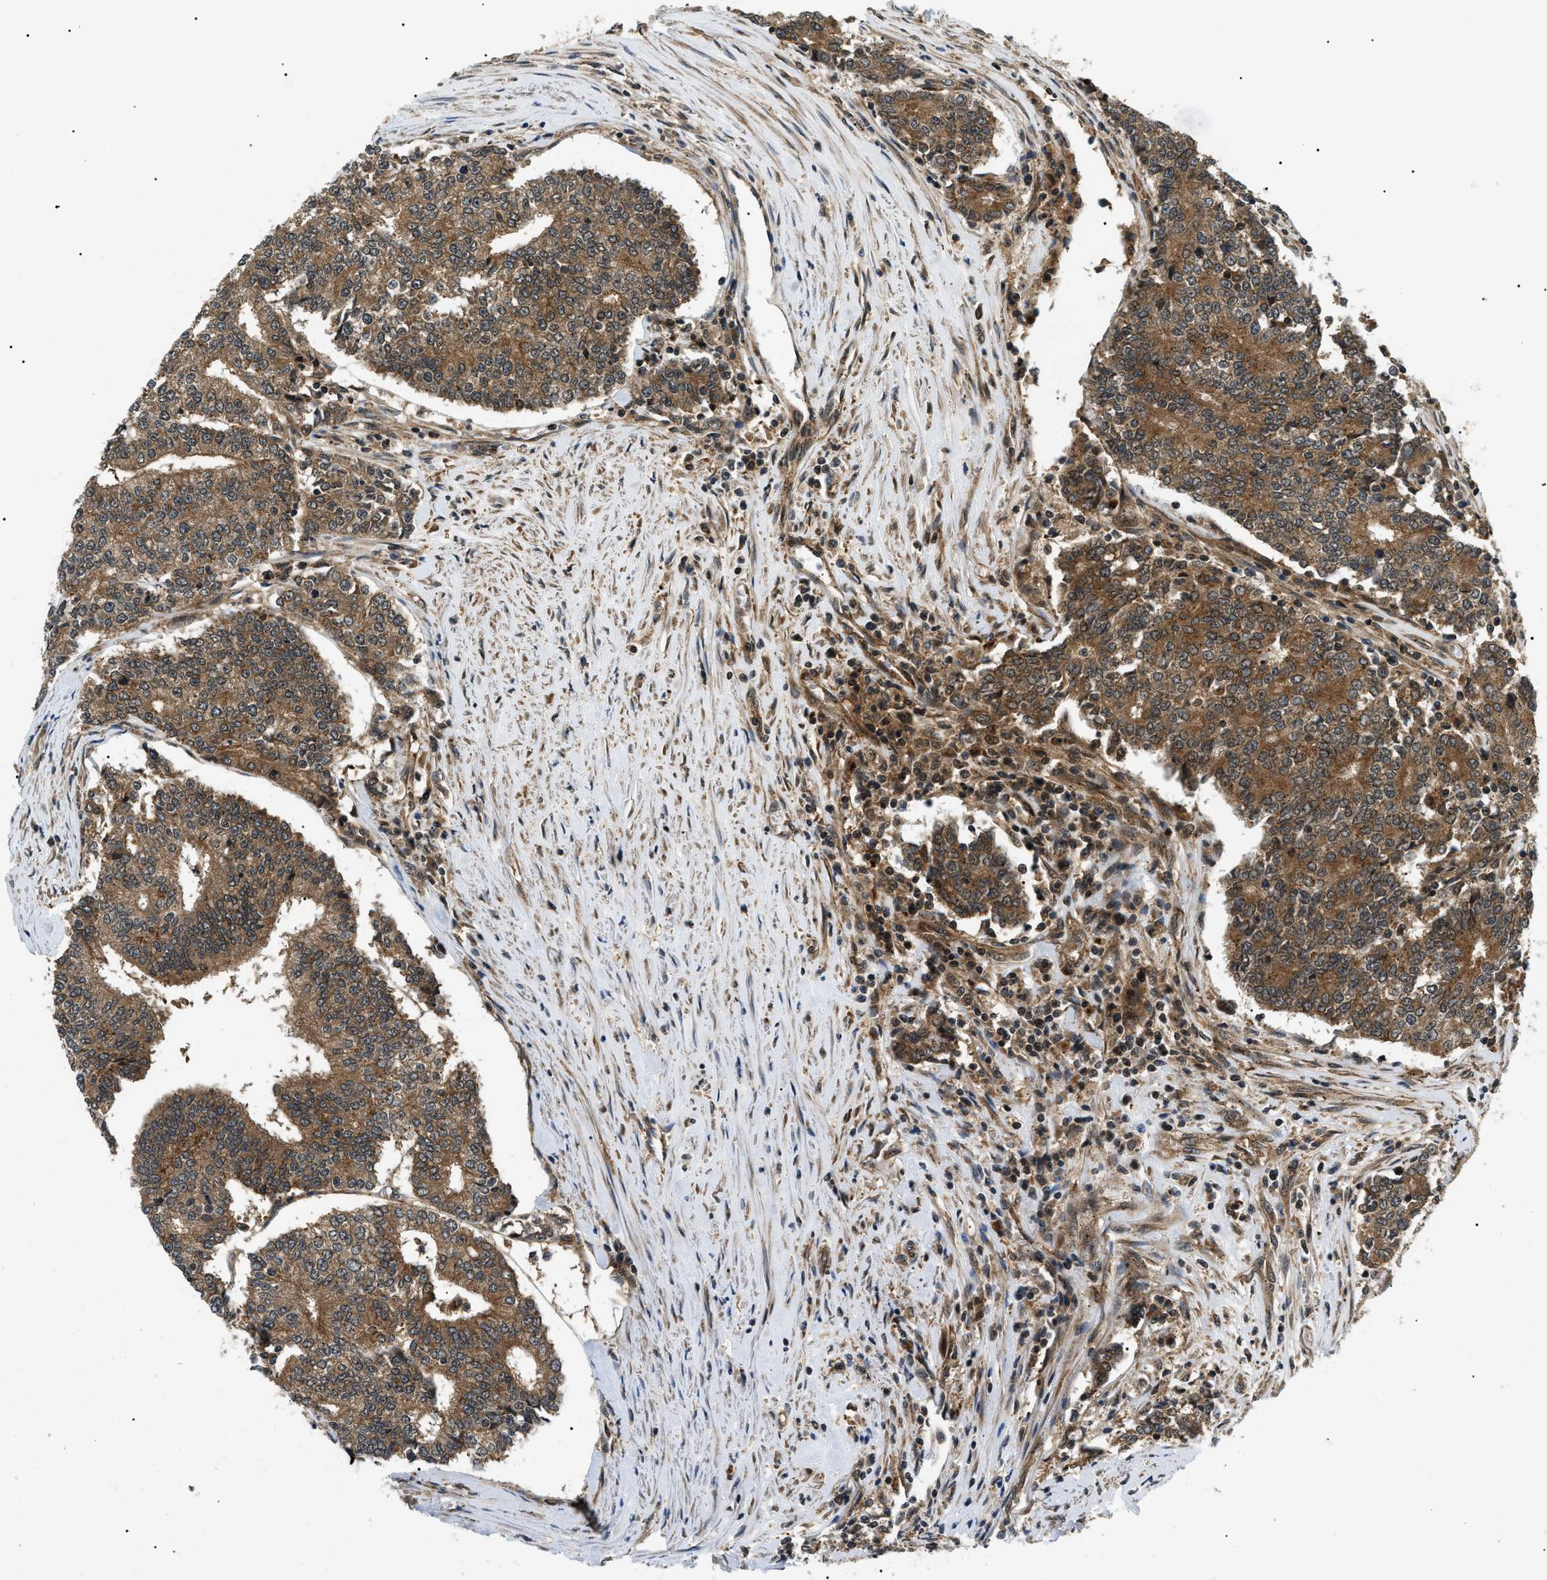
{"staining": {"intensity": "moderate", "quantity": ">75%", "location": "cytoplasmic/membranous"}, "tissue": "prostate cancer", "cell_type": "Tumor cells", "image_type": "cancer", "snomed": [{"axis": "morphology", "description": "Normal tissue, NOS"}, {"axis": "morphology", "description": "Adenocarcinoma, High grade"}, {"axis": "topography", "description": "Prostate"}, {"axis": "topography", "description": "Seminal veicle"}], "caption": "Immunohistochemical staining of prostate cancer displays moderate cytoplasmic/membranous protein staining in approximately >75% of tumor cells.", "gene": "ATP6AP1", "patient": {"sex": "male", "age": 55}}